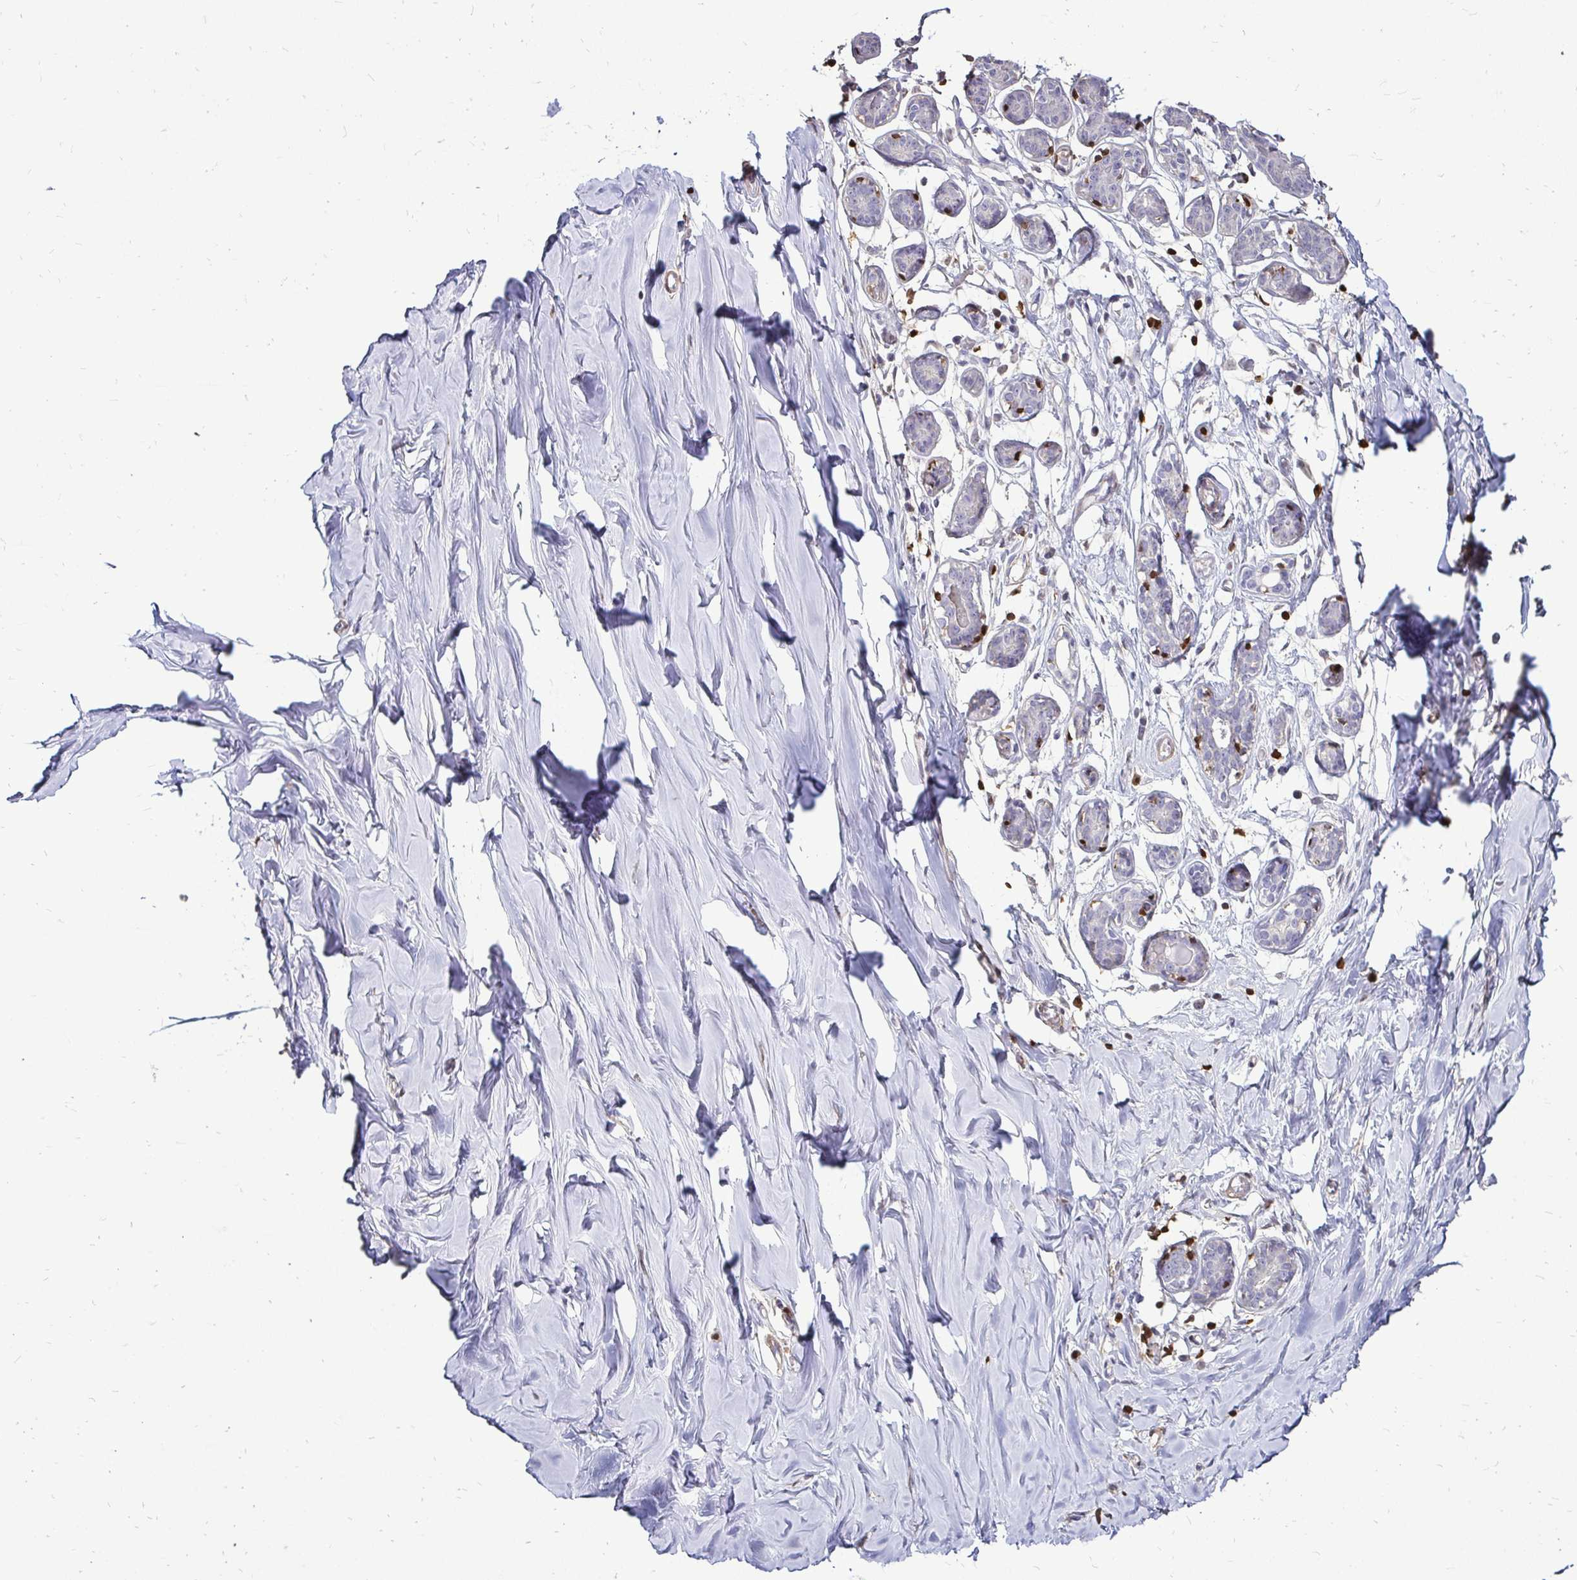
{"staining": {"intensity": "weak", "quantity": "25%-75%", "location": "cytoplasmic/membranous"}, "tissue": "breast", "cell_type": "Adipocytes", "image_type": "normal", "snomed": [{"axis": "morphology", "description": "Normal tissue, NOS"}, {"axis": "topography", "description": "Breast"}], "caption": "Immunohistochemical staining of normal human breast demonstrates 25%-75% levels of weak cytoplasmic/membranous protein staining in about 25%-75% of adipocytes. (DAB (3,3'-diaminobenzidine) IHC with brightfield microscopy, high magnification).", "gene": "ZFP1", "patient": {"sex": "female", "age": 27}}